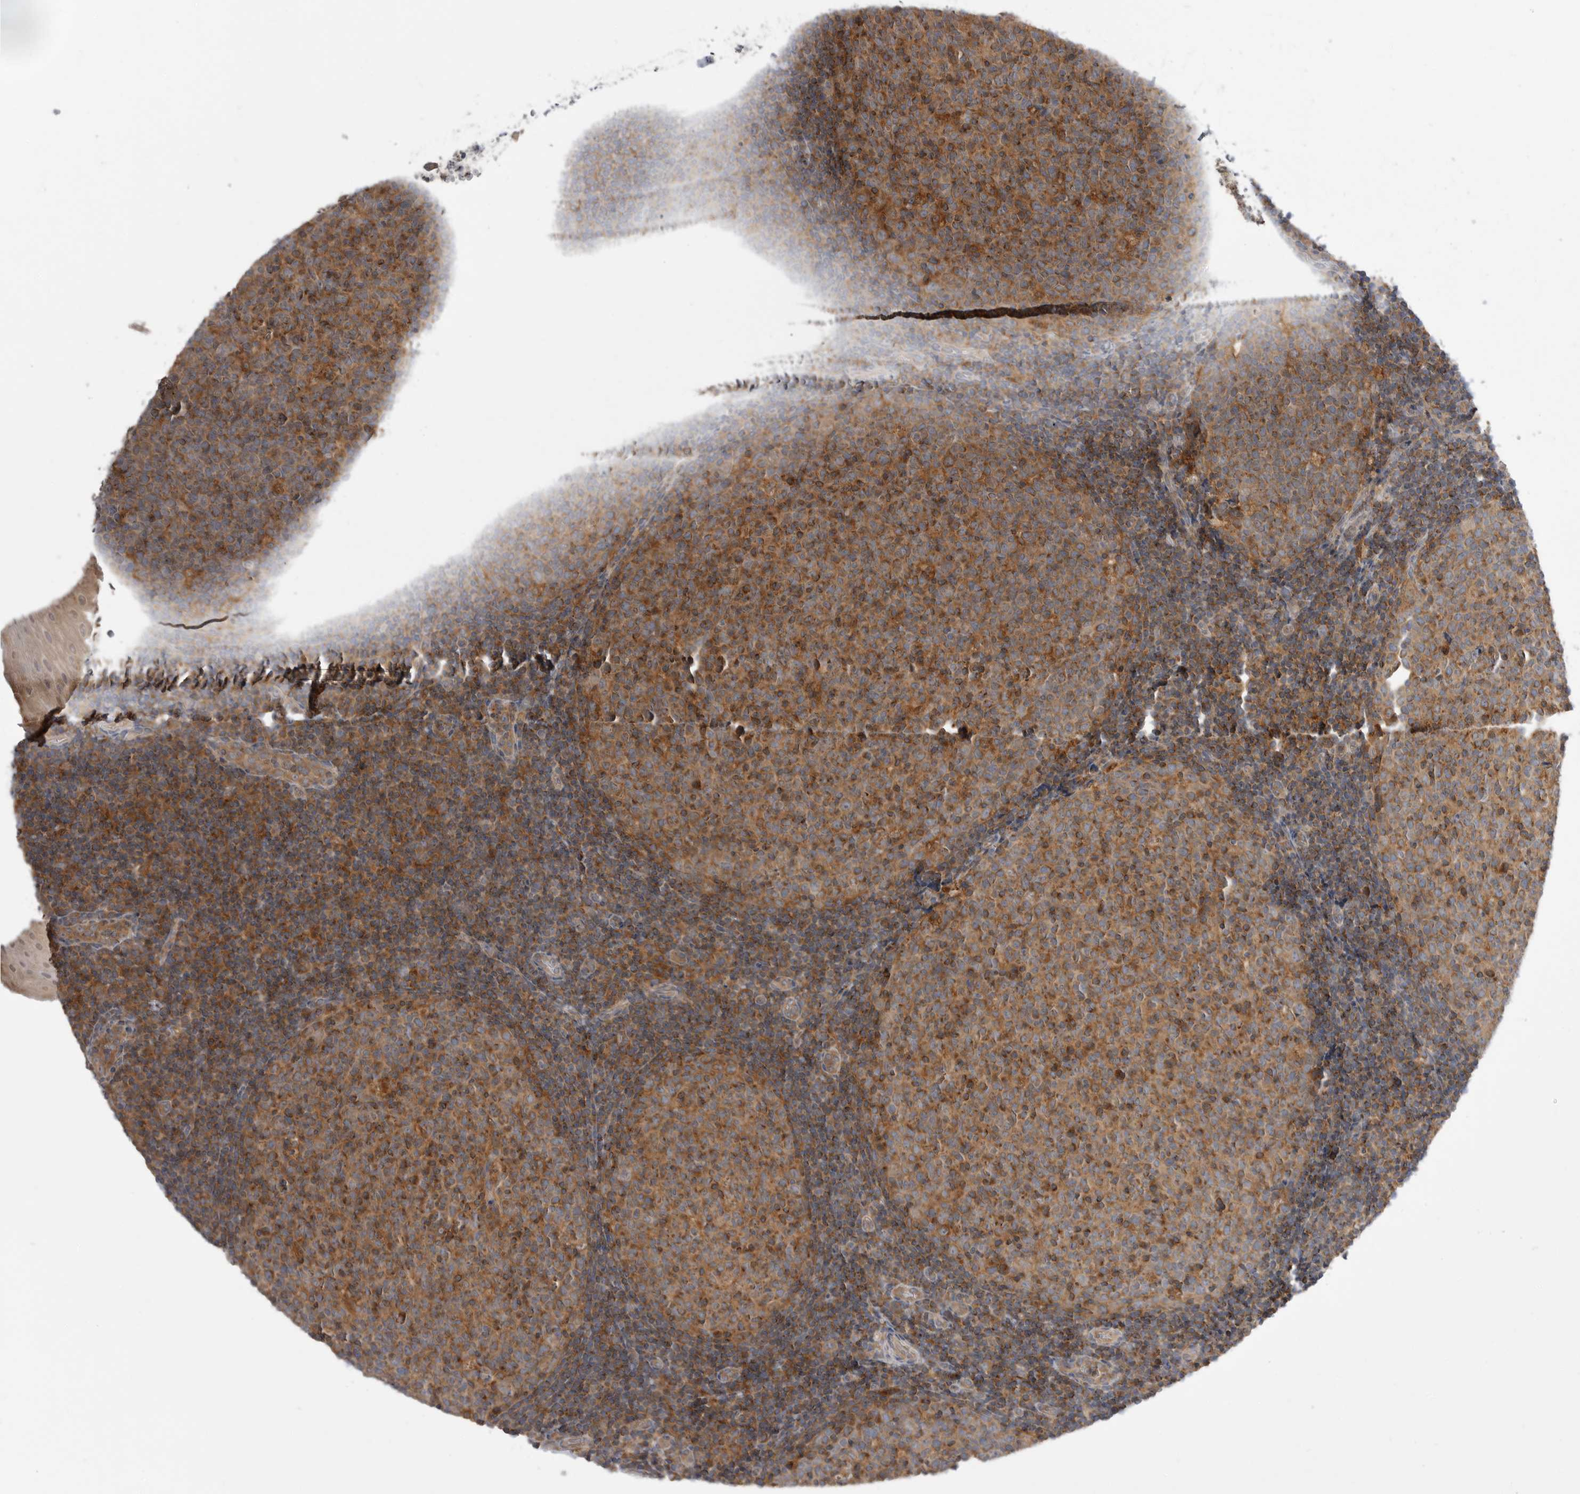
{"staining": {"intensity": "moderate", "quantity": "25%-75%", "location": "cytoplasmic/membranous"}, "tissue": "tonsil", "cell_type": "Germinal center cells", "image_type": "normal", "snomed": [{"axis": "morphology", "description": "Normal tissue, NOS"}, {"axis": "topography", "description": "Tonsil"}], "caption": "Moderate cytoplasmic/membranous expression is seen in about 25%-75% of germinal center cells in benign tonsil.", "gene": "KYAT3", "patient": {"sex": "female", "age": 19}}